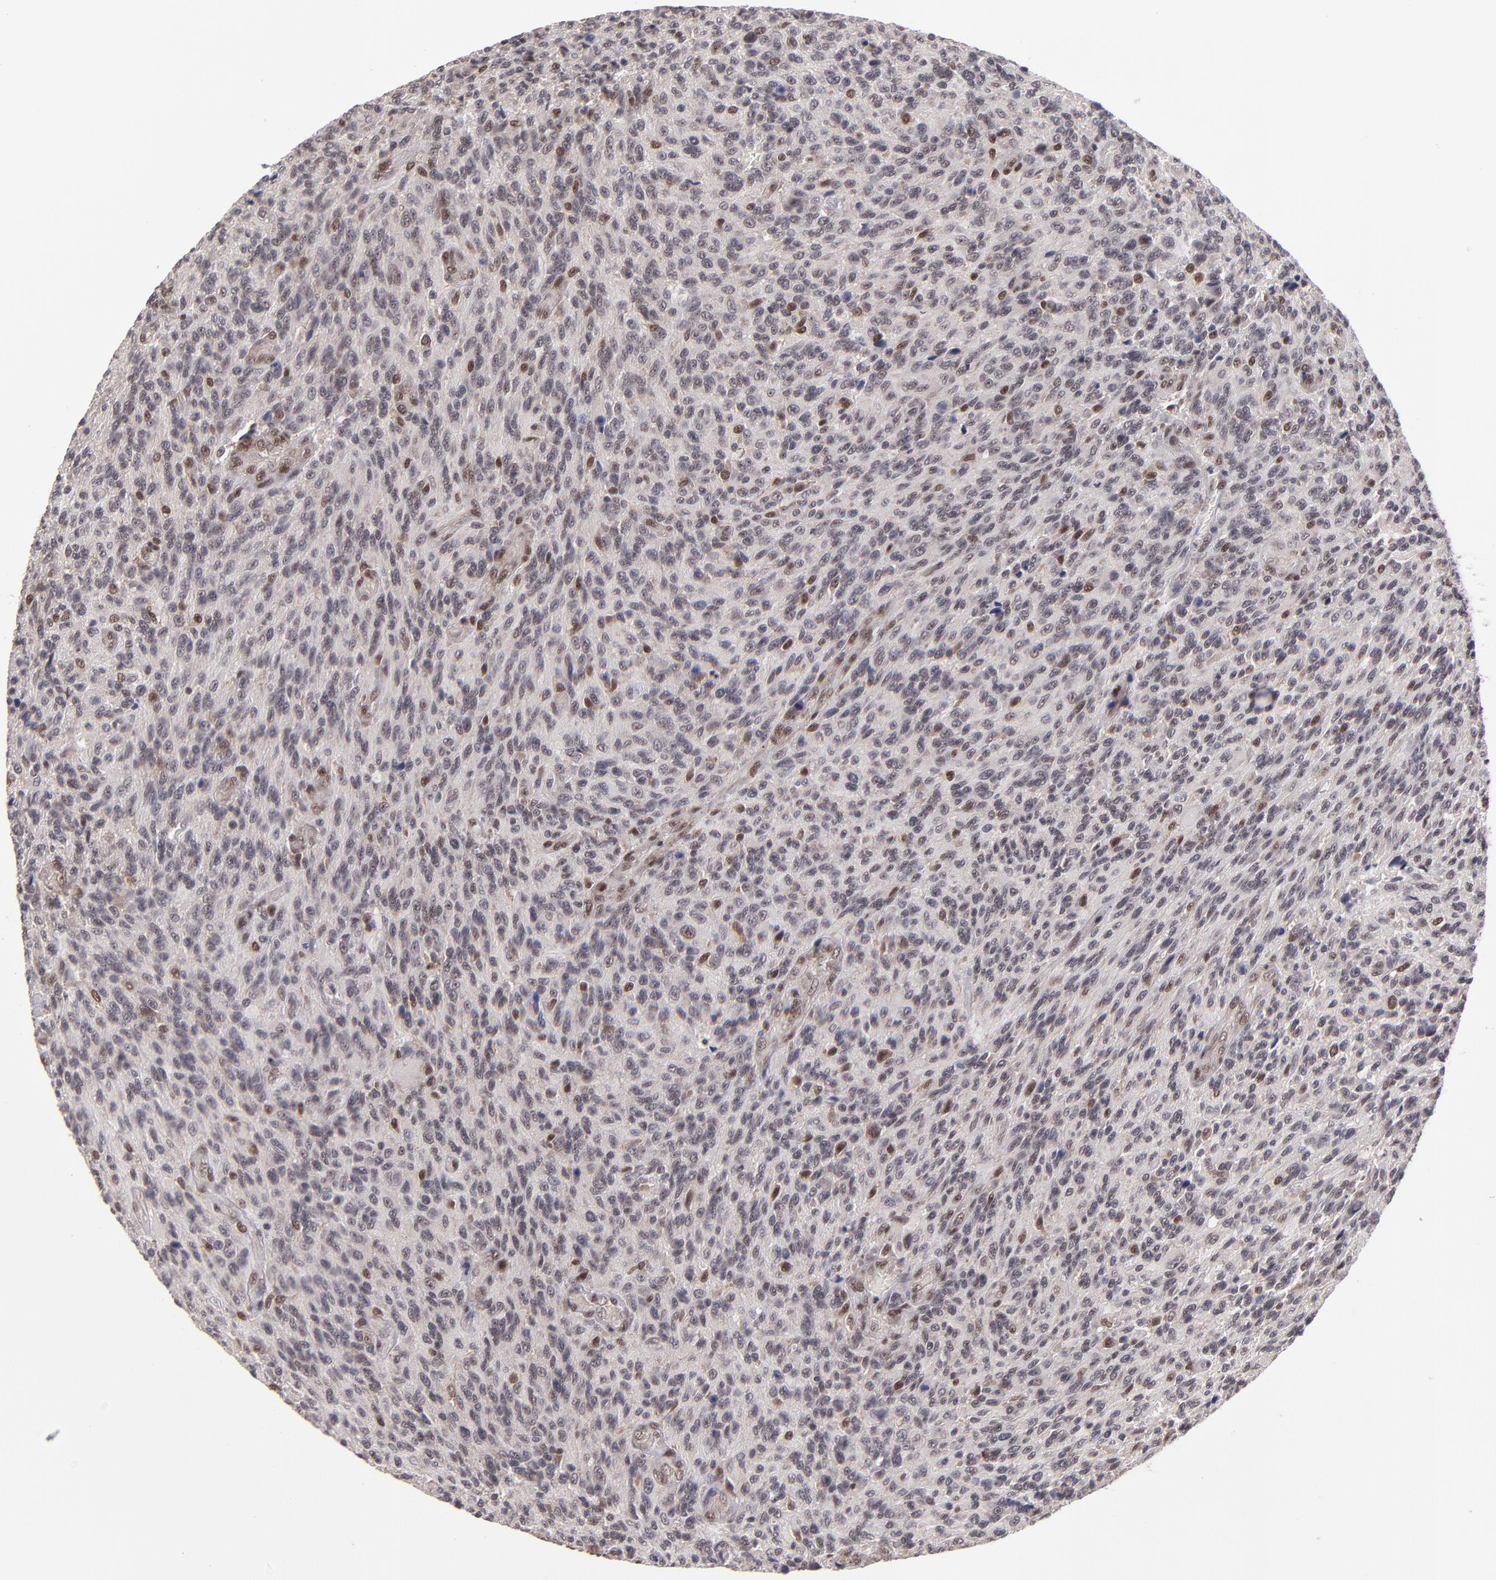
{"staining": {"intensity": "weak", "quantity": "25%-75%", "location": "nuclear"}, "tissue": "glioma", "cell_type": "Tumor cells", "image_type": "cancer", "snomed": [{"axis": "morphology", "description": "Normal tissue, NOS"}, {"axis": "morphology", "description": "Glioma, malignant, High grade"}, {"axis": "topography", "description": "Cerebral cortex"}], "caption": "A low amount of weak nuclear positivity is seen in about 25%-75% of tumor cells in glioma tissue.", "gene": "EP300", "patient": {"sex": "male", "age": 56}}